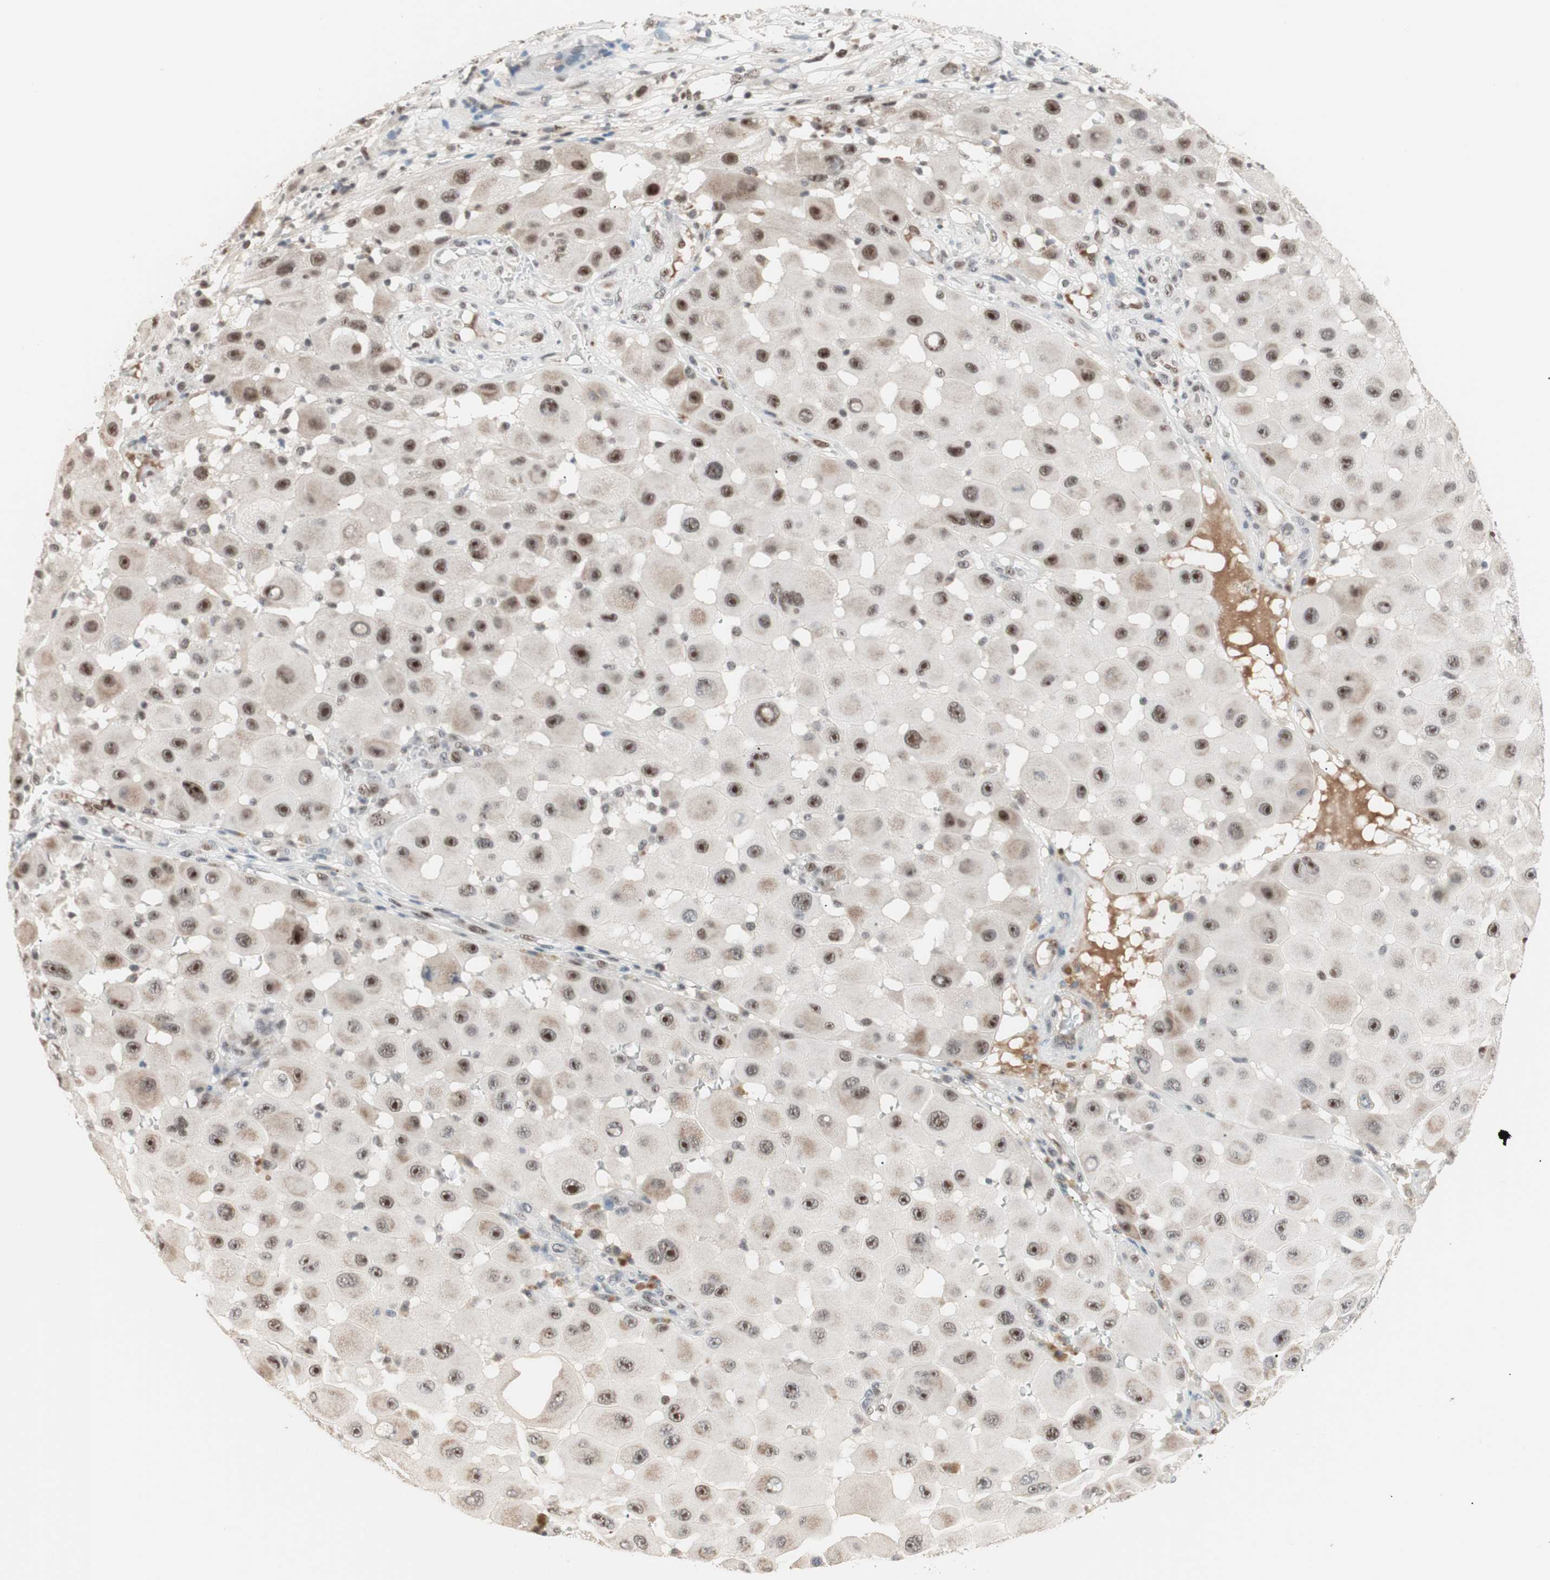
{"staining": {"intensity": "moderate", "quantity": ">75%", "location": "nuclear"}, "tissue": "melanoma", "cell_type": "Tumor cells", "image_type": "cancer", "snomed": [{"axis": "morphology", "description": "Malignant melanoma, NOS"}, {"axis": "topography", "description": "Skin"}], "caption": "Moderate nuclear positivity for a protein is identified in about >75% of tumor cells of malignant melanoma using immunohistochemistry.", "gene": "LIG3", "patient": {"sex": "female", "age": 81}}